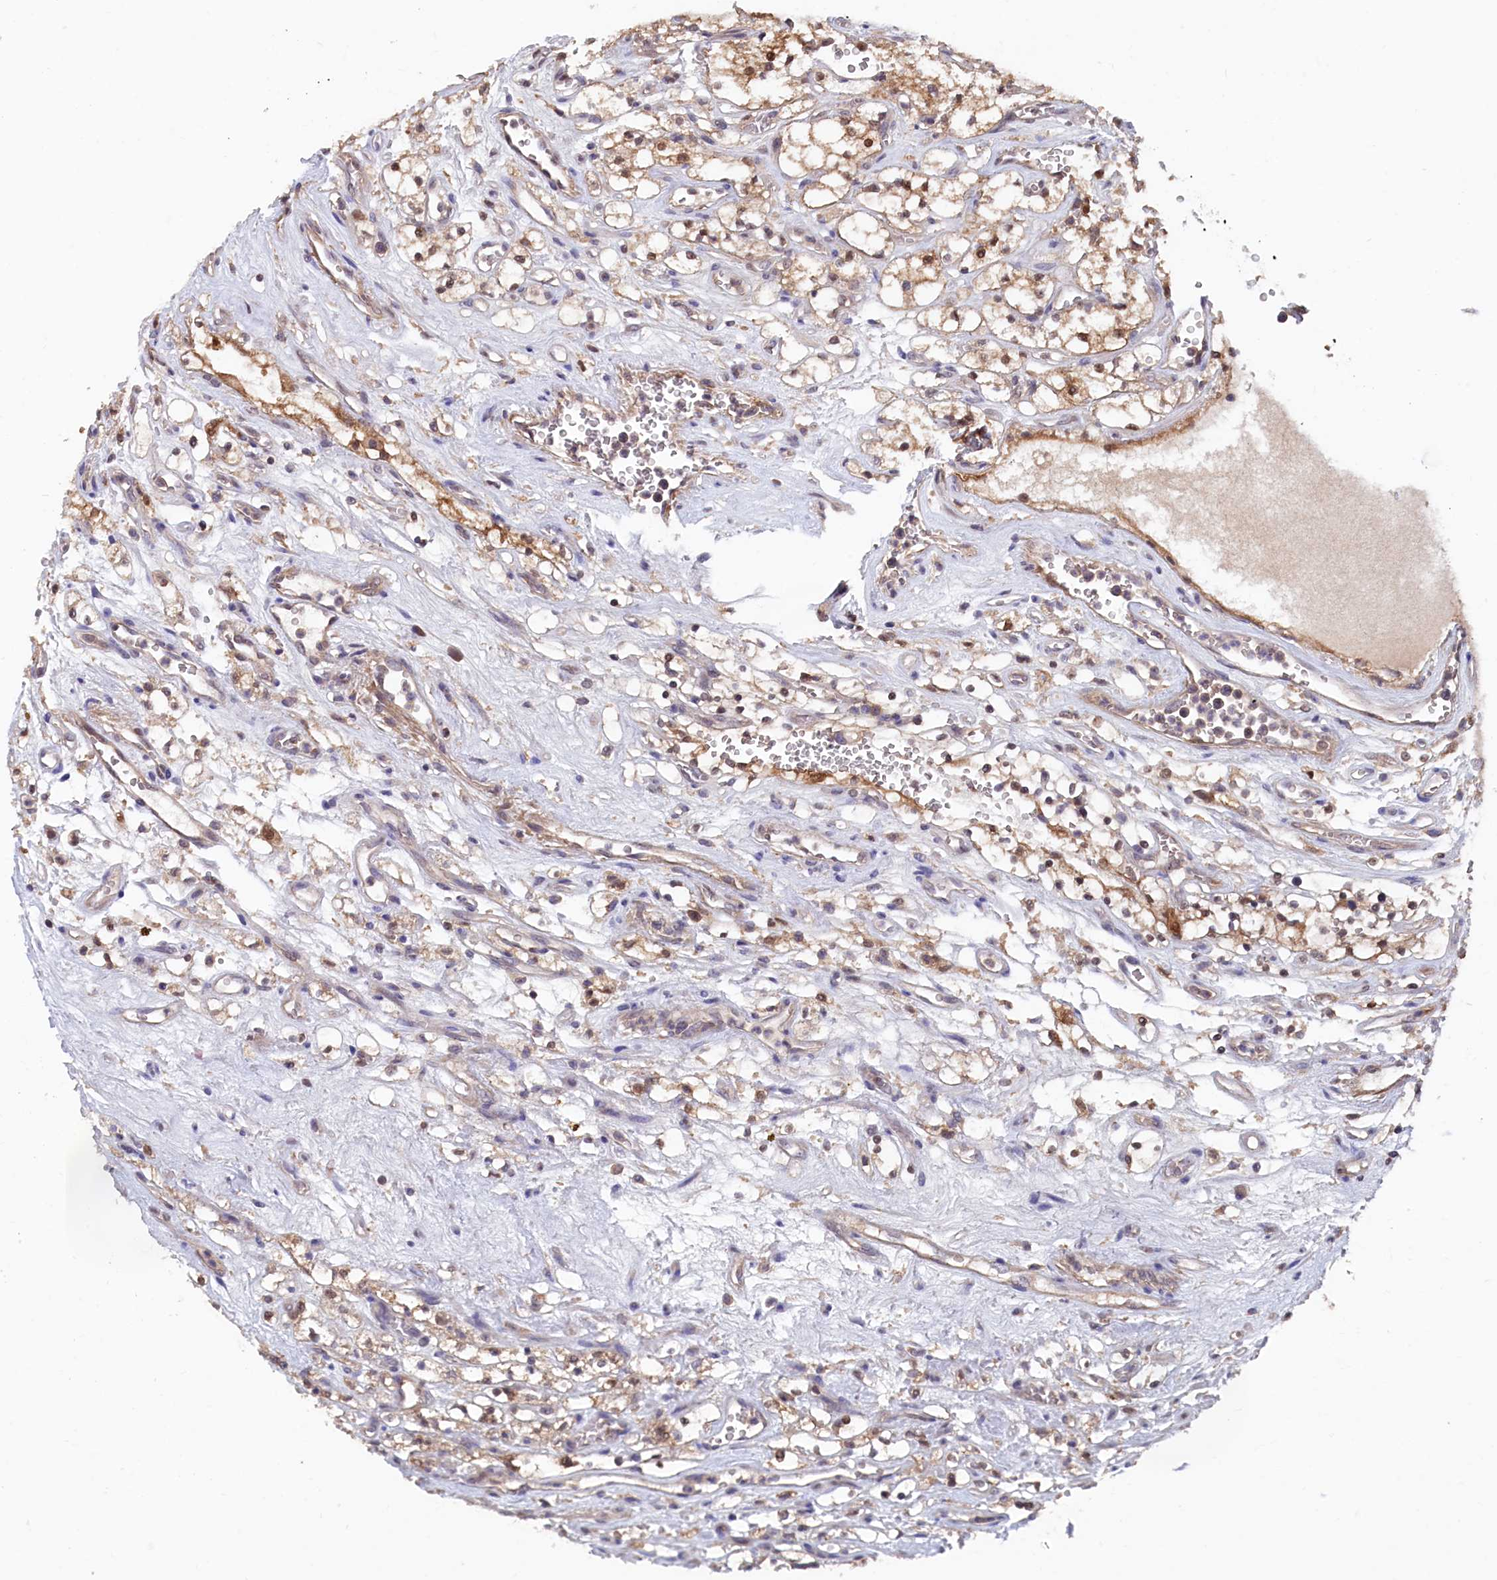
{"staining": {"intensity": "moderate", "quantity": ">75%", "location": "cytoplasmic/membranous,nuclear"}, "tissue": "renal cancer", "cell_type": "Tumor cells", "image_type": "cancer", "snomed": [{"axis": "morphology", "description": "Adenocarcinoma, NOS"}, {"axis": "topography", "description": "Kidney"}], "caption": "A brown stain shows moderate cytoplasmic/membranous and nuclear positivity of a protein in adenocarcinoma (renal) tumor cells. (Stains: DAB (3,3'-diaminobenzidine) in brown, nuclei in blue, Microscopy: brightfield microscopy at high magnification).", "gene": "JPT2", "patient": {"sex": "female", "age": 69}}